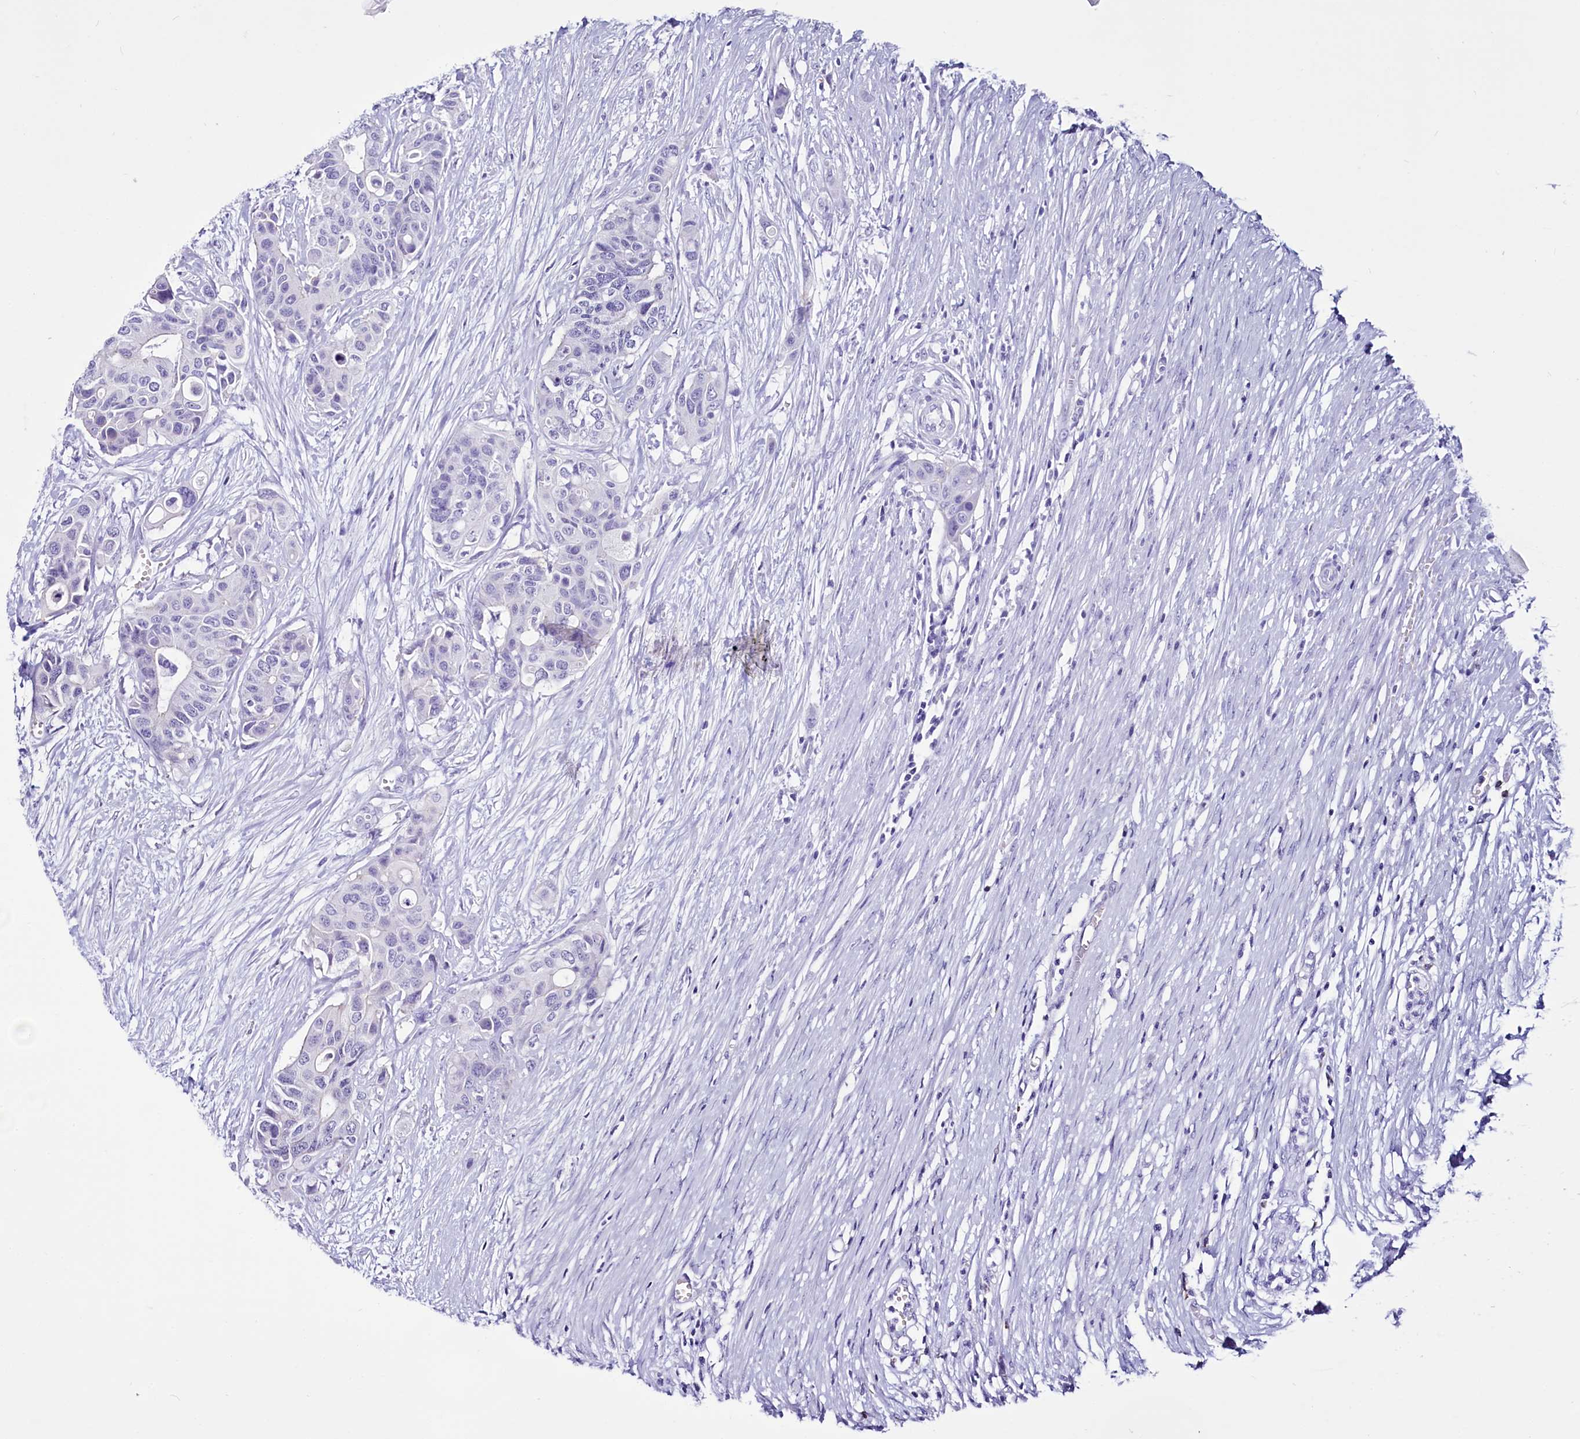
{"staining": {"intensity": "negative", "quantity": "none", "location": "none"}, "tissue": "colorectal cancer", "cell_type": "Tumor cells", "image_type": "cancer", "snomed": [{"axis": "morphology", "description": "Adenocarcinoma, NOS"}, {"axis": "topography", "description": "Colon"}], "caption": "Tumor cells are negative for protein expression in human colorectal cancer (adenocarcinoma). Brightfield microscopy of immunohistochemistry stained with DAB (3,3'-diaminobenzidine) (brown) and hematoxylin (blue), captured at high magnification.", "gene": "BANK1", "patient": {"sex": "male", "age": 77}}